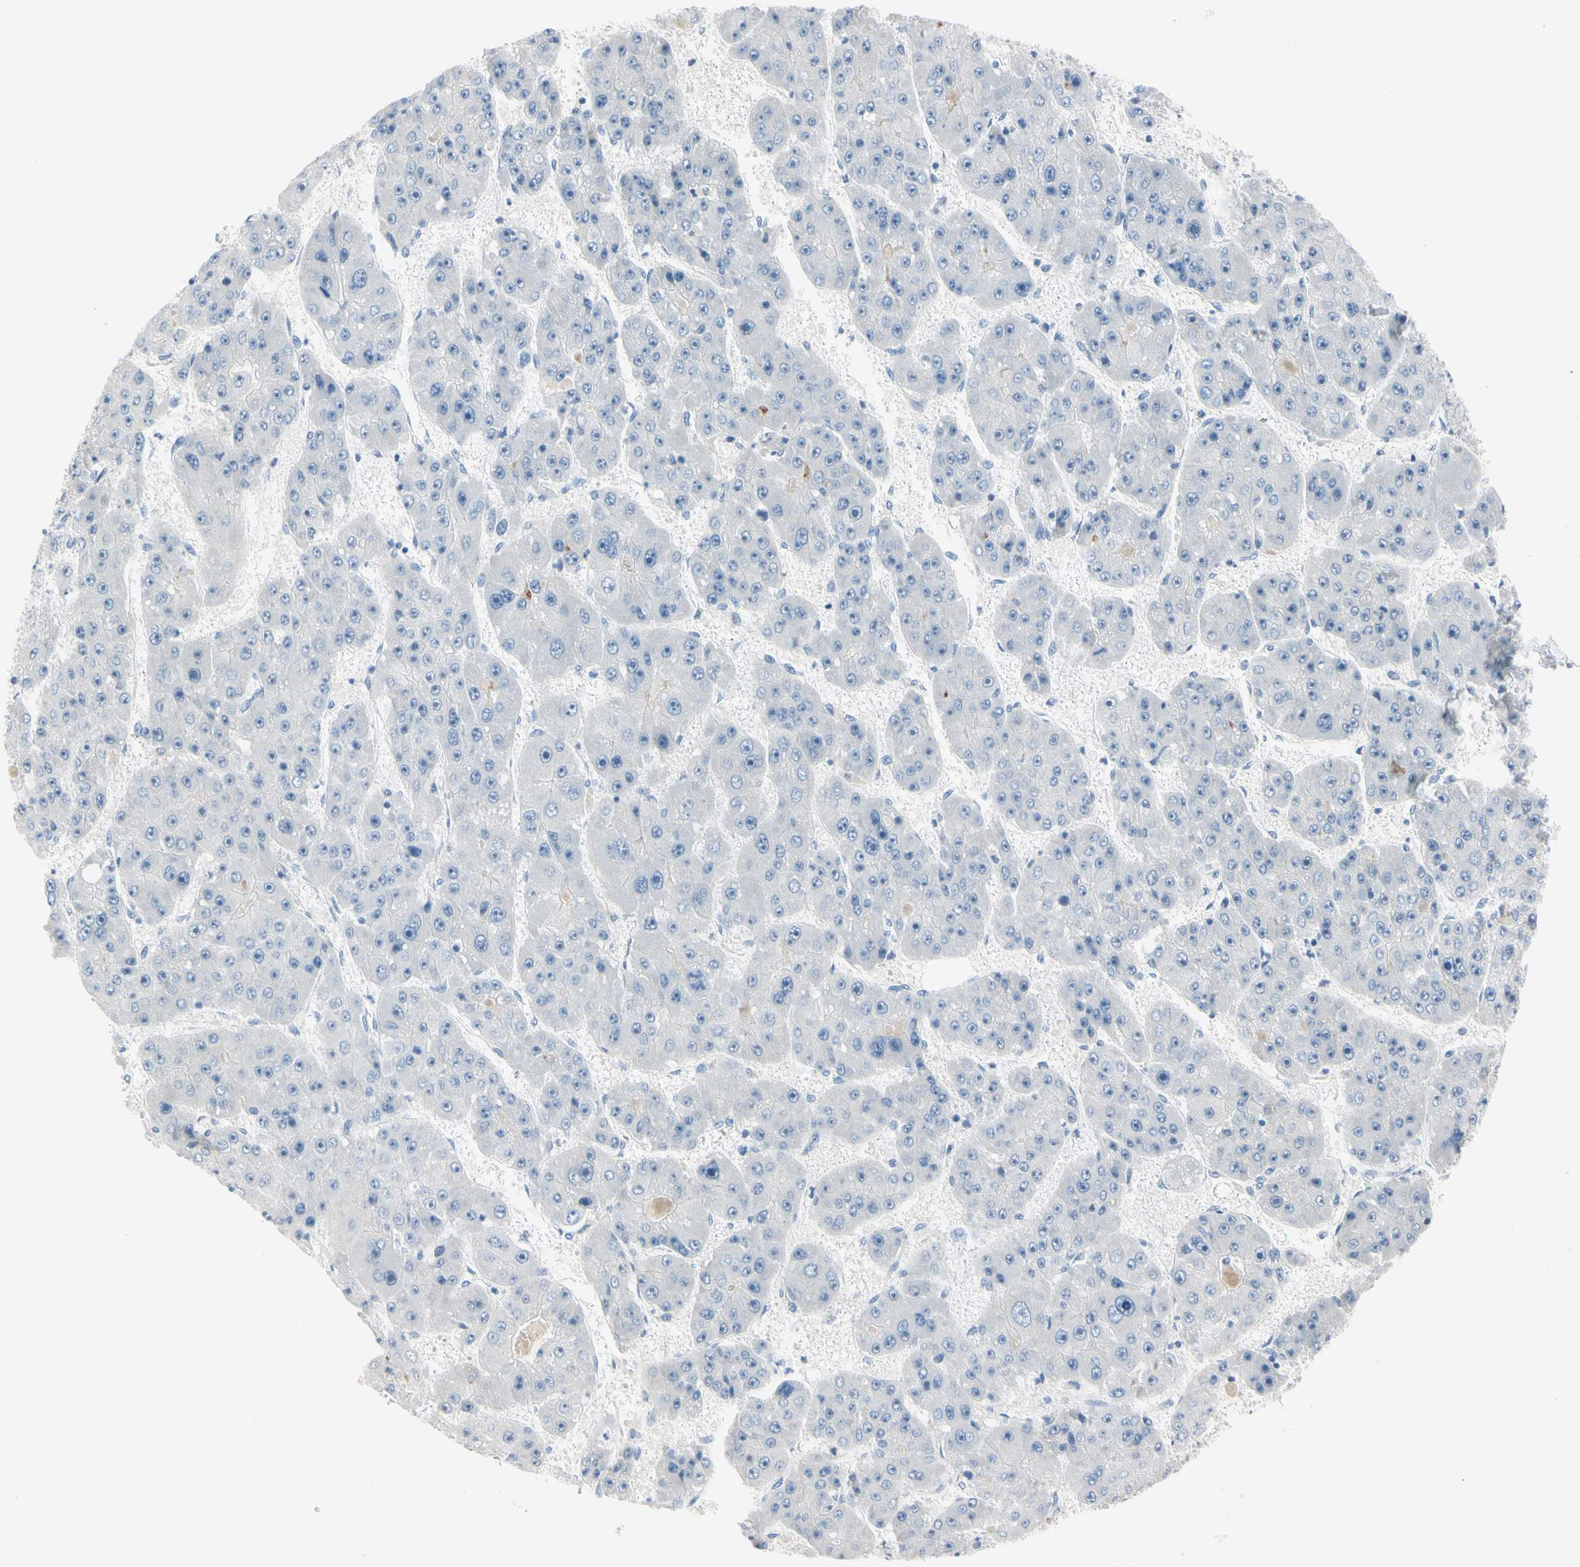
{"staining": {"intensity": "strong", "quantity": "<25%", "location": "cytoplasmic/membranous"}, "tissue": "liver cancer", "cell_type": "Tumor cells", "image_type": "cancer", "snomed": [{"axis": "morphology", "description": "Carcinoma, Hepatocellular, NOS"}, {"axis": "topography", "description": "Liver"}], "caption": "Immunohistochemical staining of human hepatocellular carcinoma (liver) shows medium levels of strong cytoplasmic/membranous protein expression in about <25% of tumor cells. The staining is performed using DAB brown chromogen to label protein expression. The nuclei are counter-stained blue using hematoxylin.", "gene": "MARK1", "patient": {"sex": "female", "age": 61}}